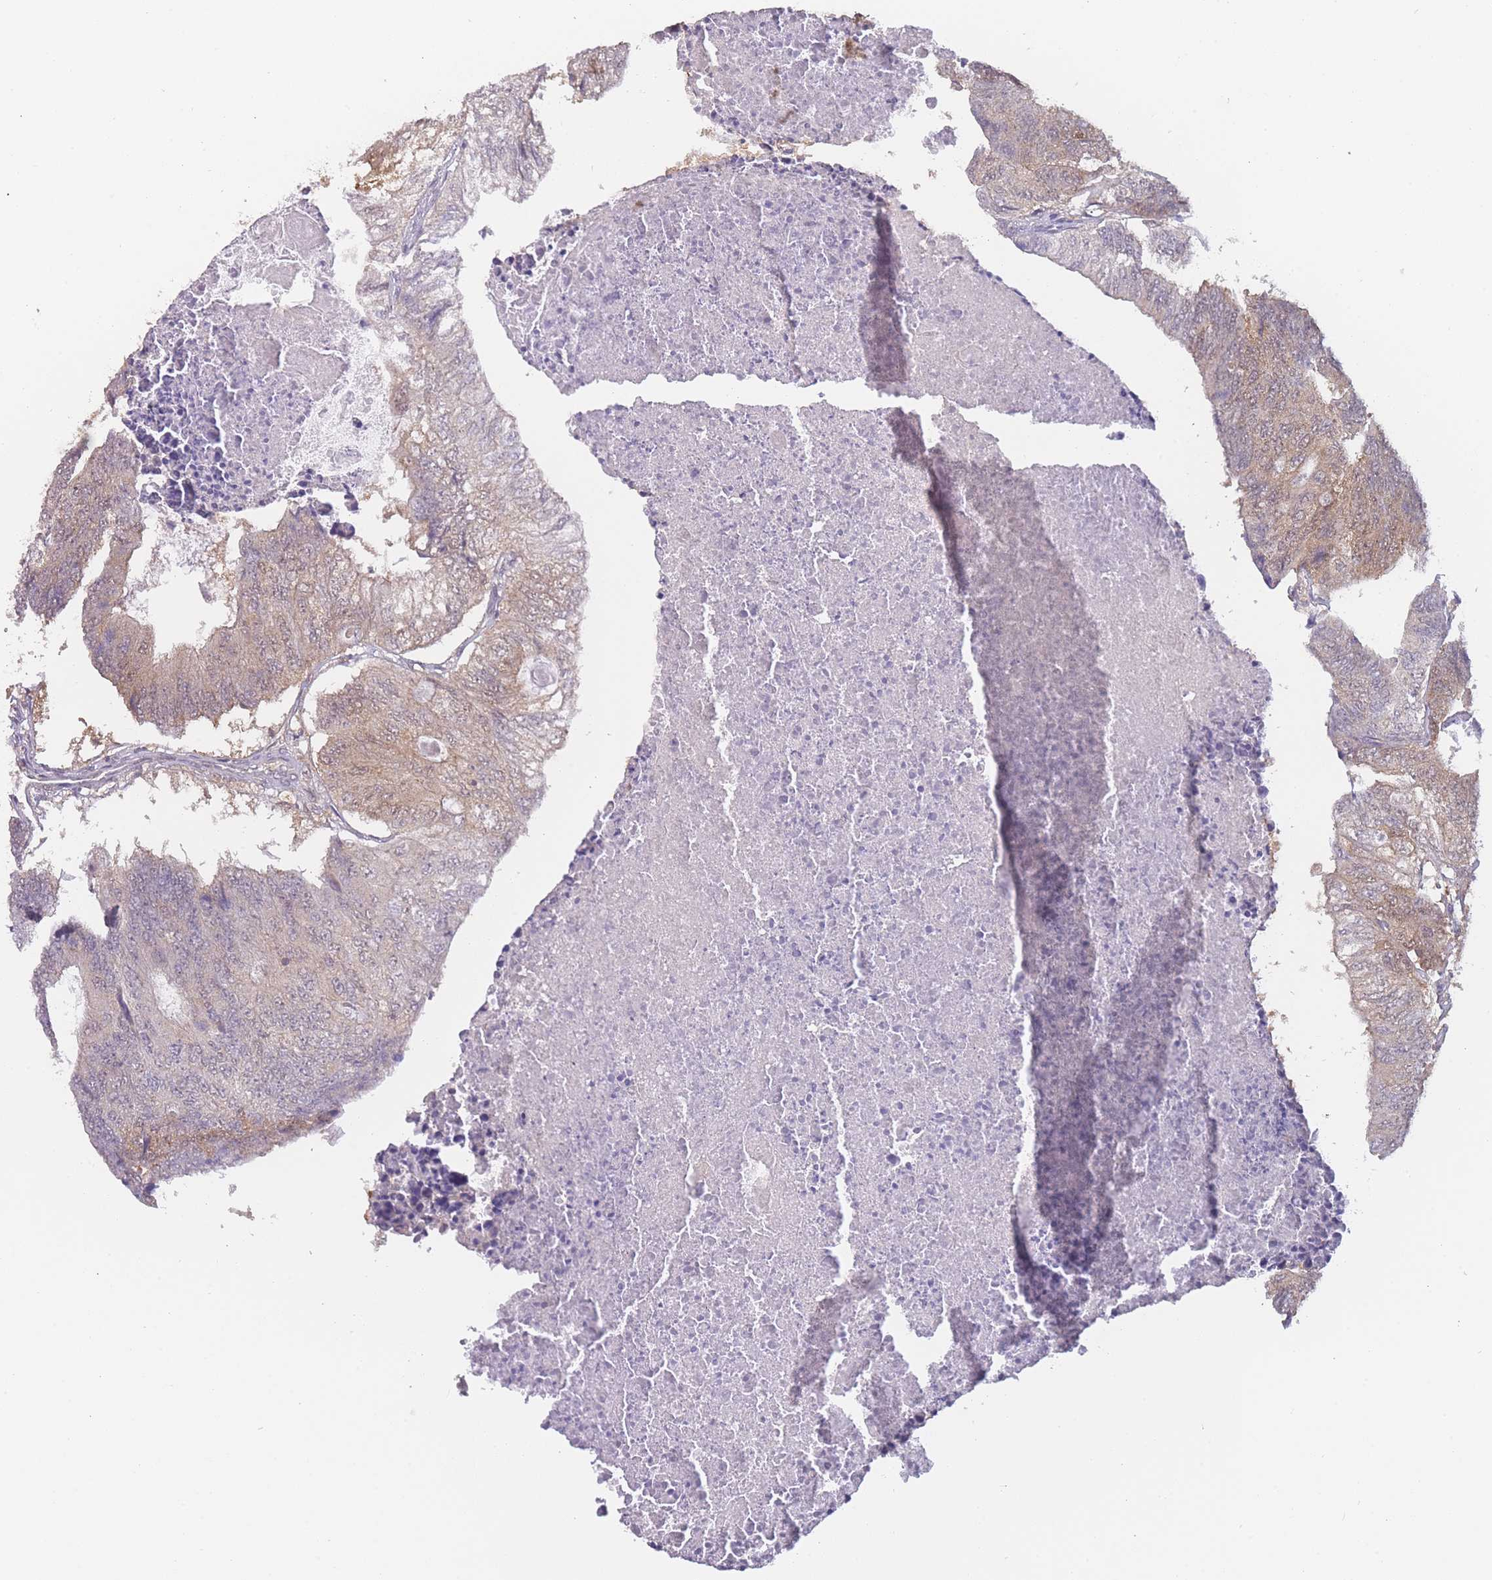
{"staining": {"intensity": "moderate", "quantity": "25%-75%", "location": "cytoplasmic/membranous"}, "tissue": "colorectal cancer", "cell_type": "Tumor cells", "image_type": "cancer", "snomed": [{"axis": "morphology", "description": "Adenocarcinoma, NOS"}, {"axis": "topography", "description": "Colon"}], "caption": "Brown immunohistochemical staining in human colorectal cancer (adenocarcinoma) demonstrates moderate cytoplasmic/membranous positivity in approximately 25%-75% of tumor cells. (DAB (3,3'-diaminobenzidine) IHC with brightfield microscopy, high magnification).", "gene": "MRI1", "patient": {"sex": "female", "age": 67}}